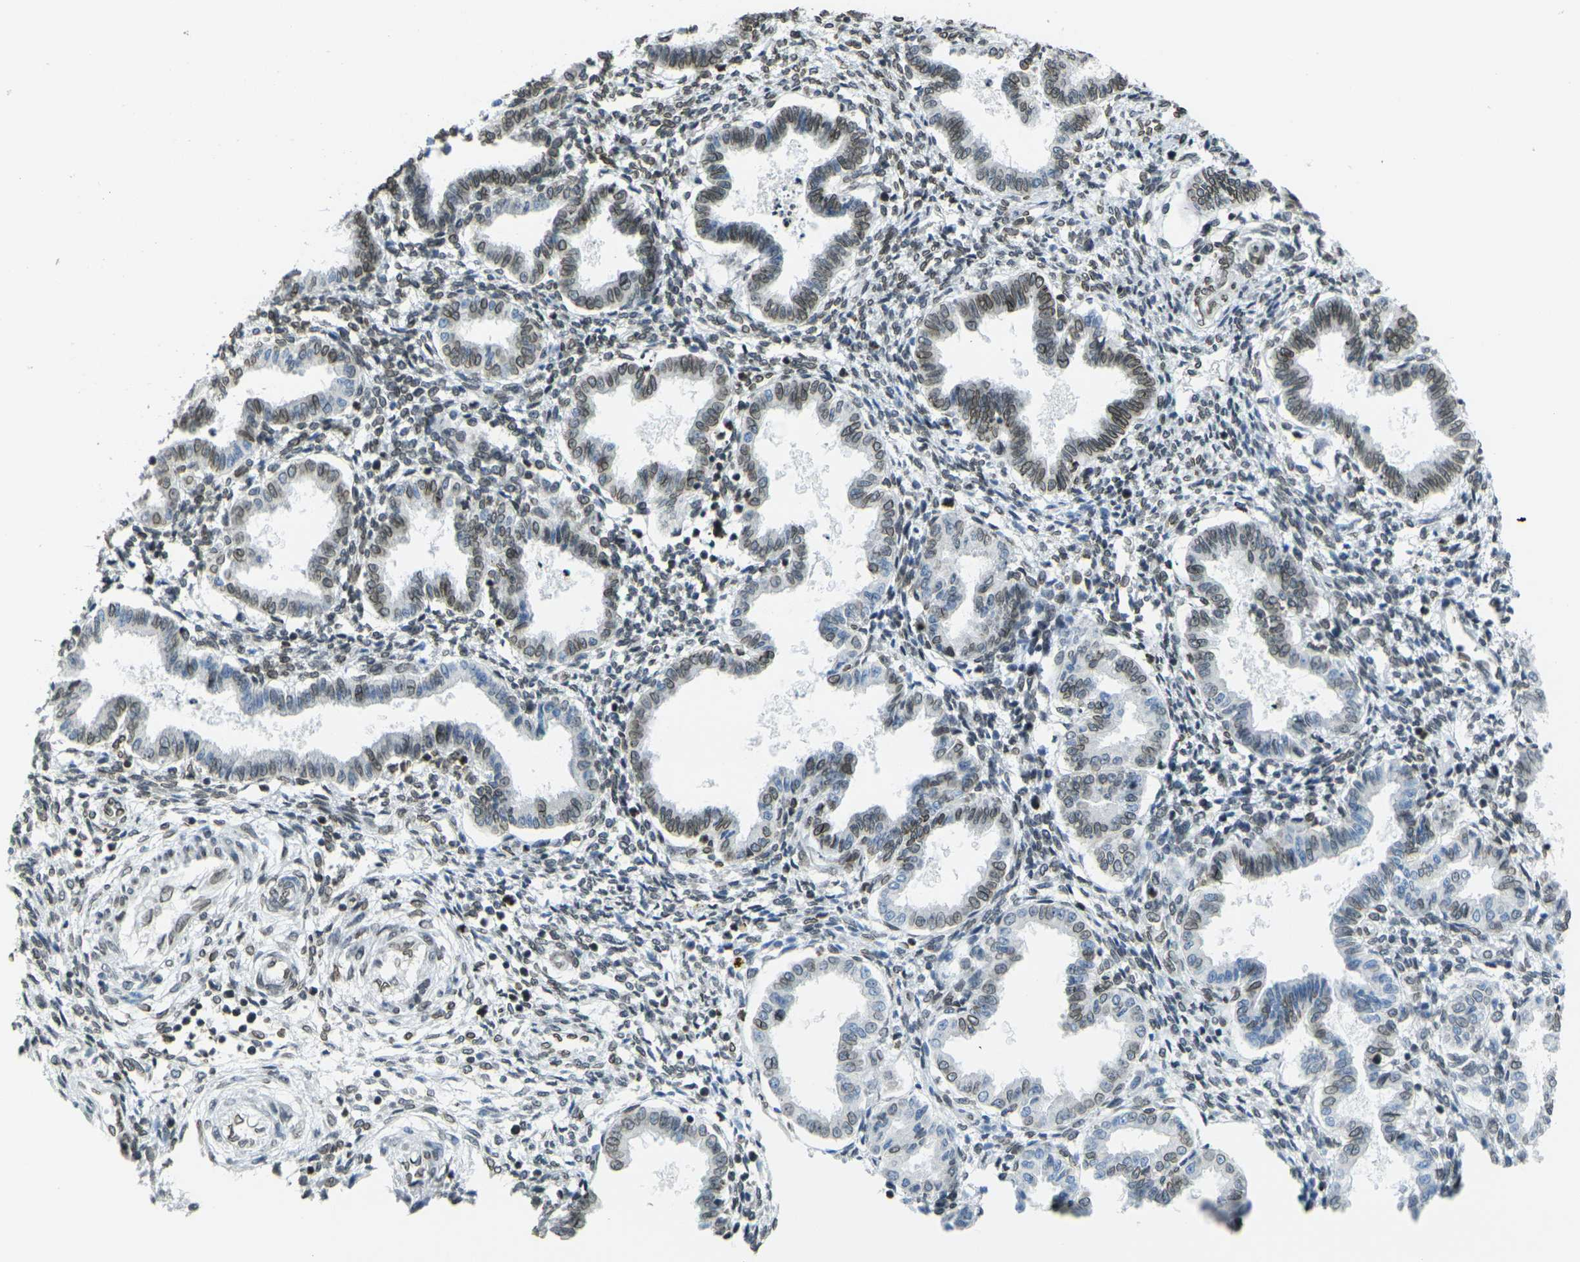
{"staining": {"intensity": "moderate", "quantity": "25%-75%", "location": "cytoplasmic/membranous,nuclear"}, "tissue": "endometrium", "cell_type": "Cells in endometrial stroma", "image_type": "normal", "snomed": [{"axis": "morphology", "description": "Normal tissue, NOS"}, {"axis": "topography", "description": "Endometrium"}], "caption": "Normal endometrium was stained to show a protein in brown. There is medium levels of moderate cytoplasmic/membranous,nuclear staining in approximately 25%-75% of cells in endometrial stroma. (Stains: DAB (3,3'-diaminobenzidine) in brown, nuclei in blue, Microscopy: brightfield microscopy at high magnification).", "gene": "BRDT", "patient": {"sex": "female", "age": 33}}